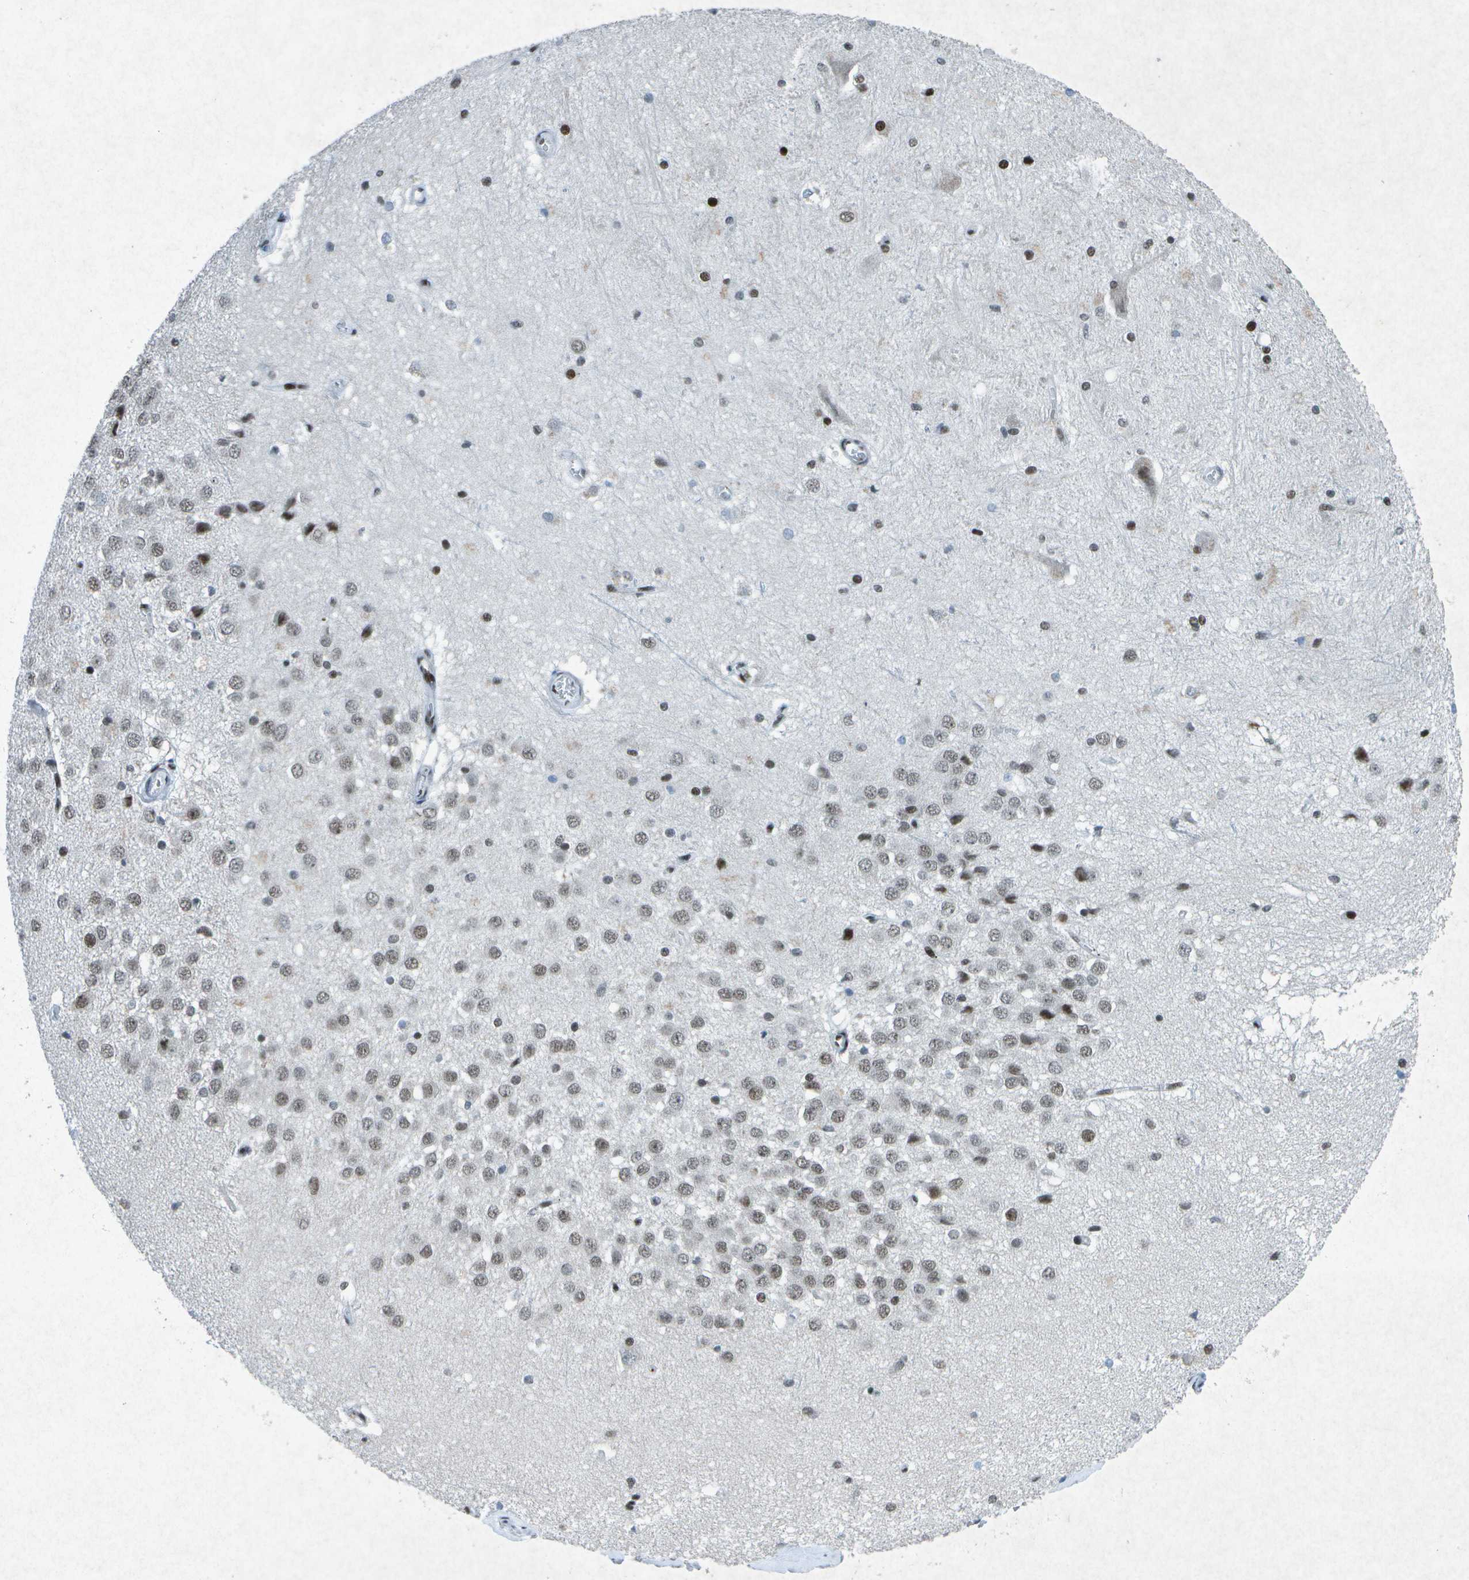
{"staining": {"intensity": "strong", "quantity": "25%-75%", "location": "nuclear"}, "tissue": "hippocampus", "cell_type": "Glial cells", "image_type": "normal", "snomed": [{"axis": "morphology", "description": "Normal tissue, NOS"}, {"axis": "topography", "description": "Hippocampus"}], "caption": "A brown stain labels strong nuclear expression of a protein in glial cells of unremarkable human hippocampus.", "gene": "MTA2", "patient": {"sex": "female", "age": 19}}